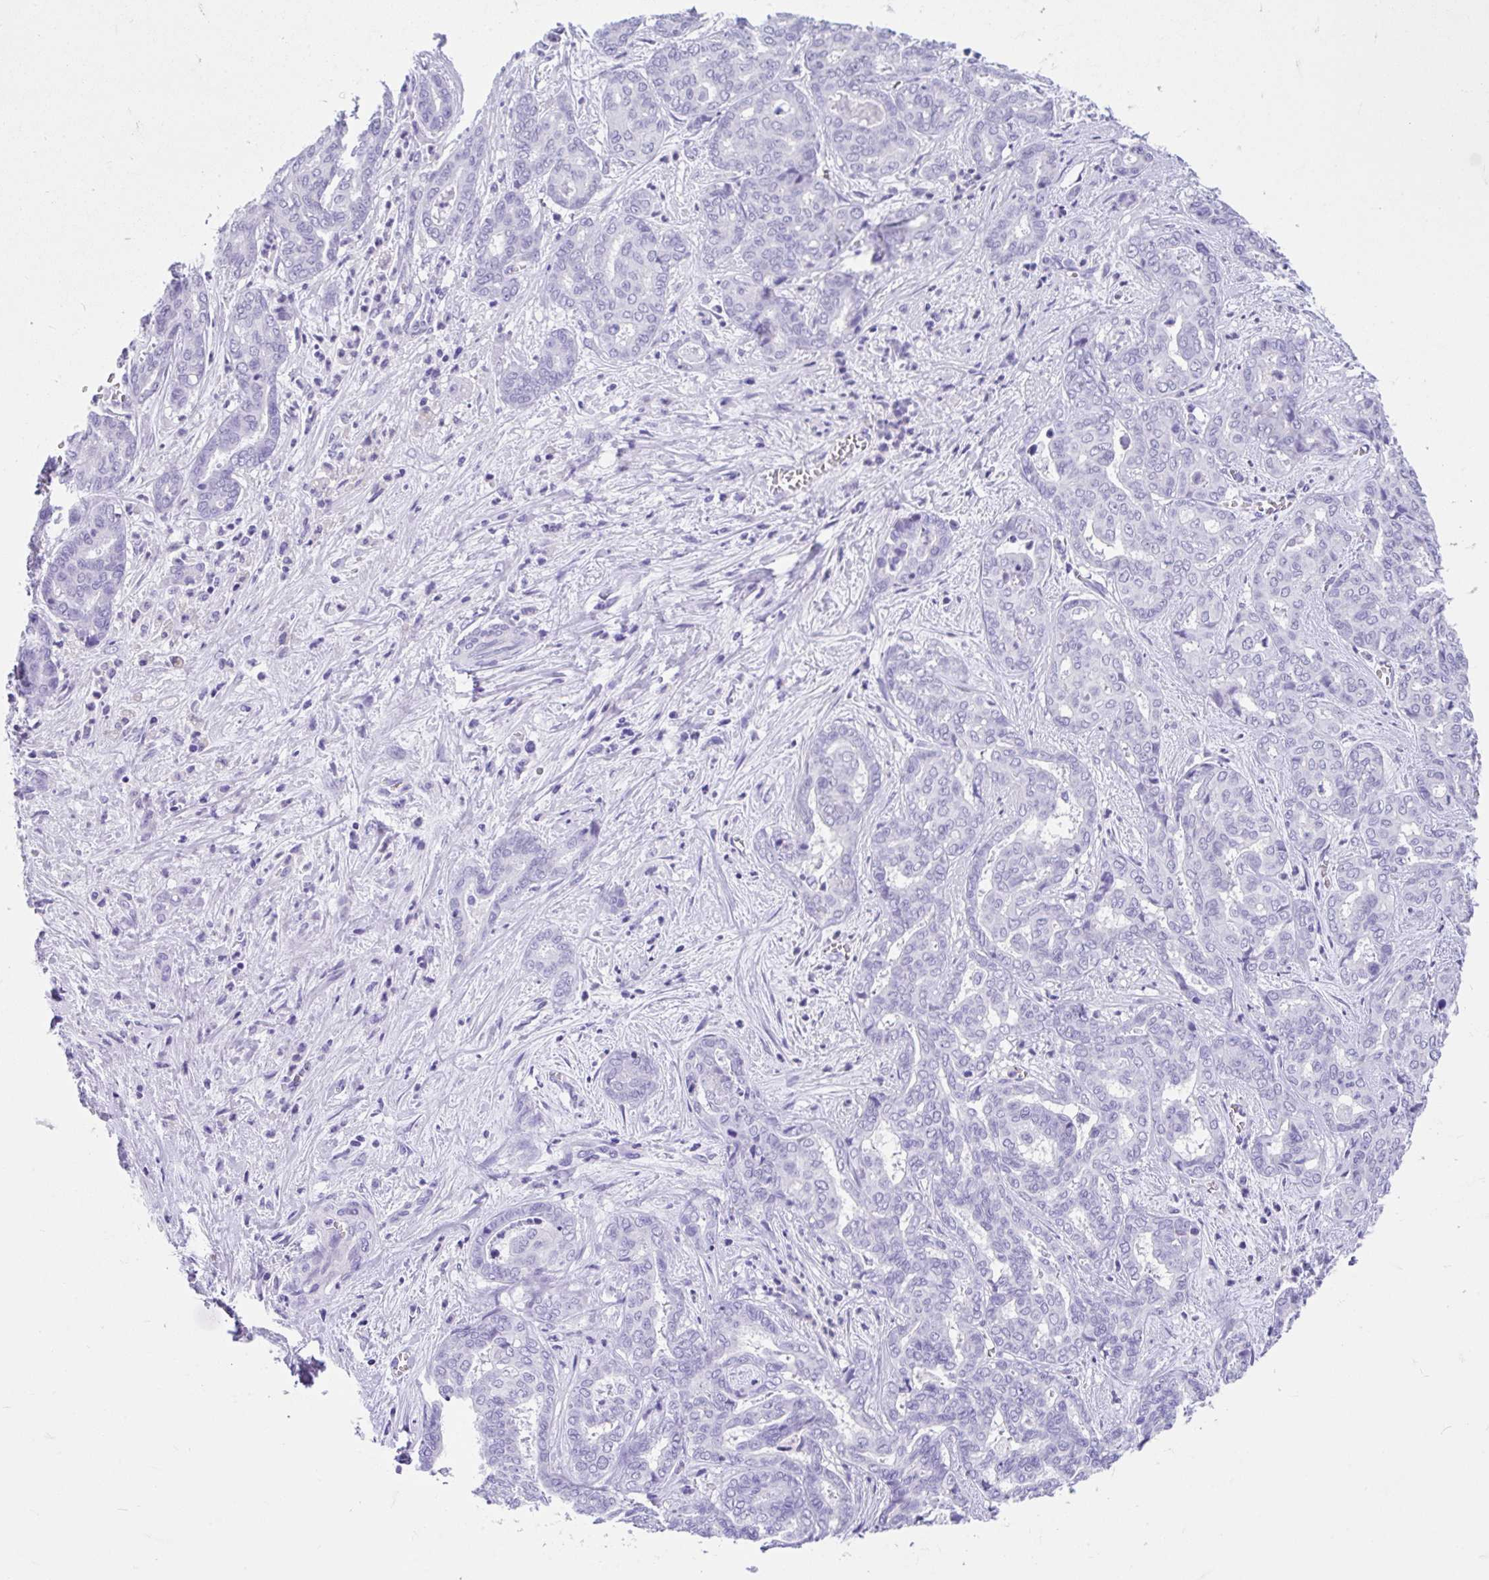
{"staining": {"intensity": "negative", "quantity": "none", "location": "none"}, "tissue": "liver cancer", "cell_type": "Tumor cells", "image_type": "cancer", "snomed": [{"axis": "morphology", "description": "Cholangiocarcinoma"}, {"axis": "topography", "description": "Liver"}], "caption": "Immunohistochemistry histopathology image of neoplastic tissue: human liver cancer stained with DAB displays no significant protein staining in tumor cells.", "gene": "FAM107A", "patient": {"sex": "female", "age": 64}}